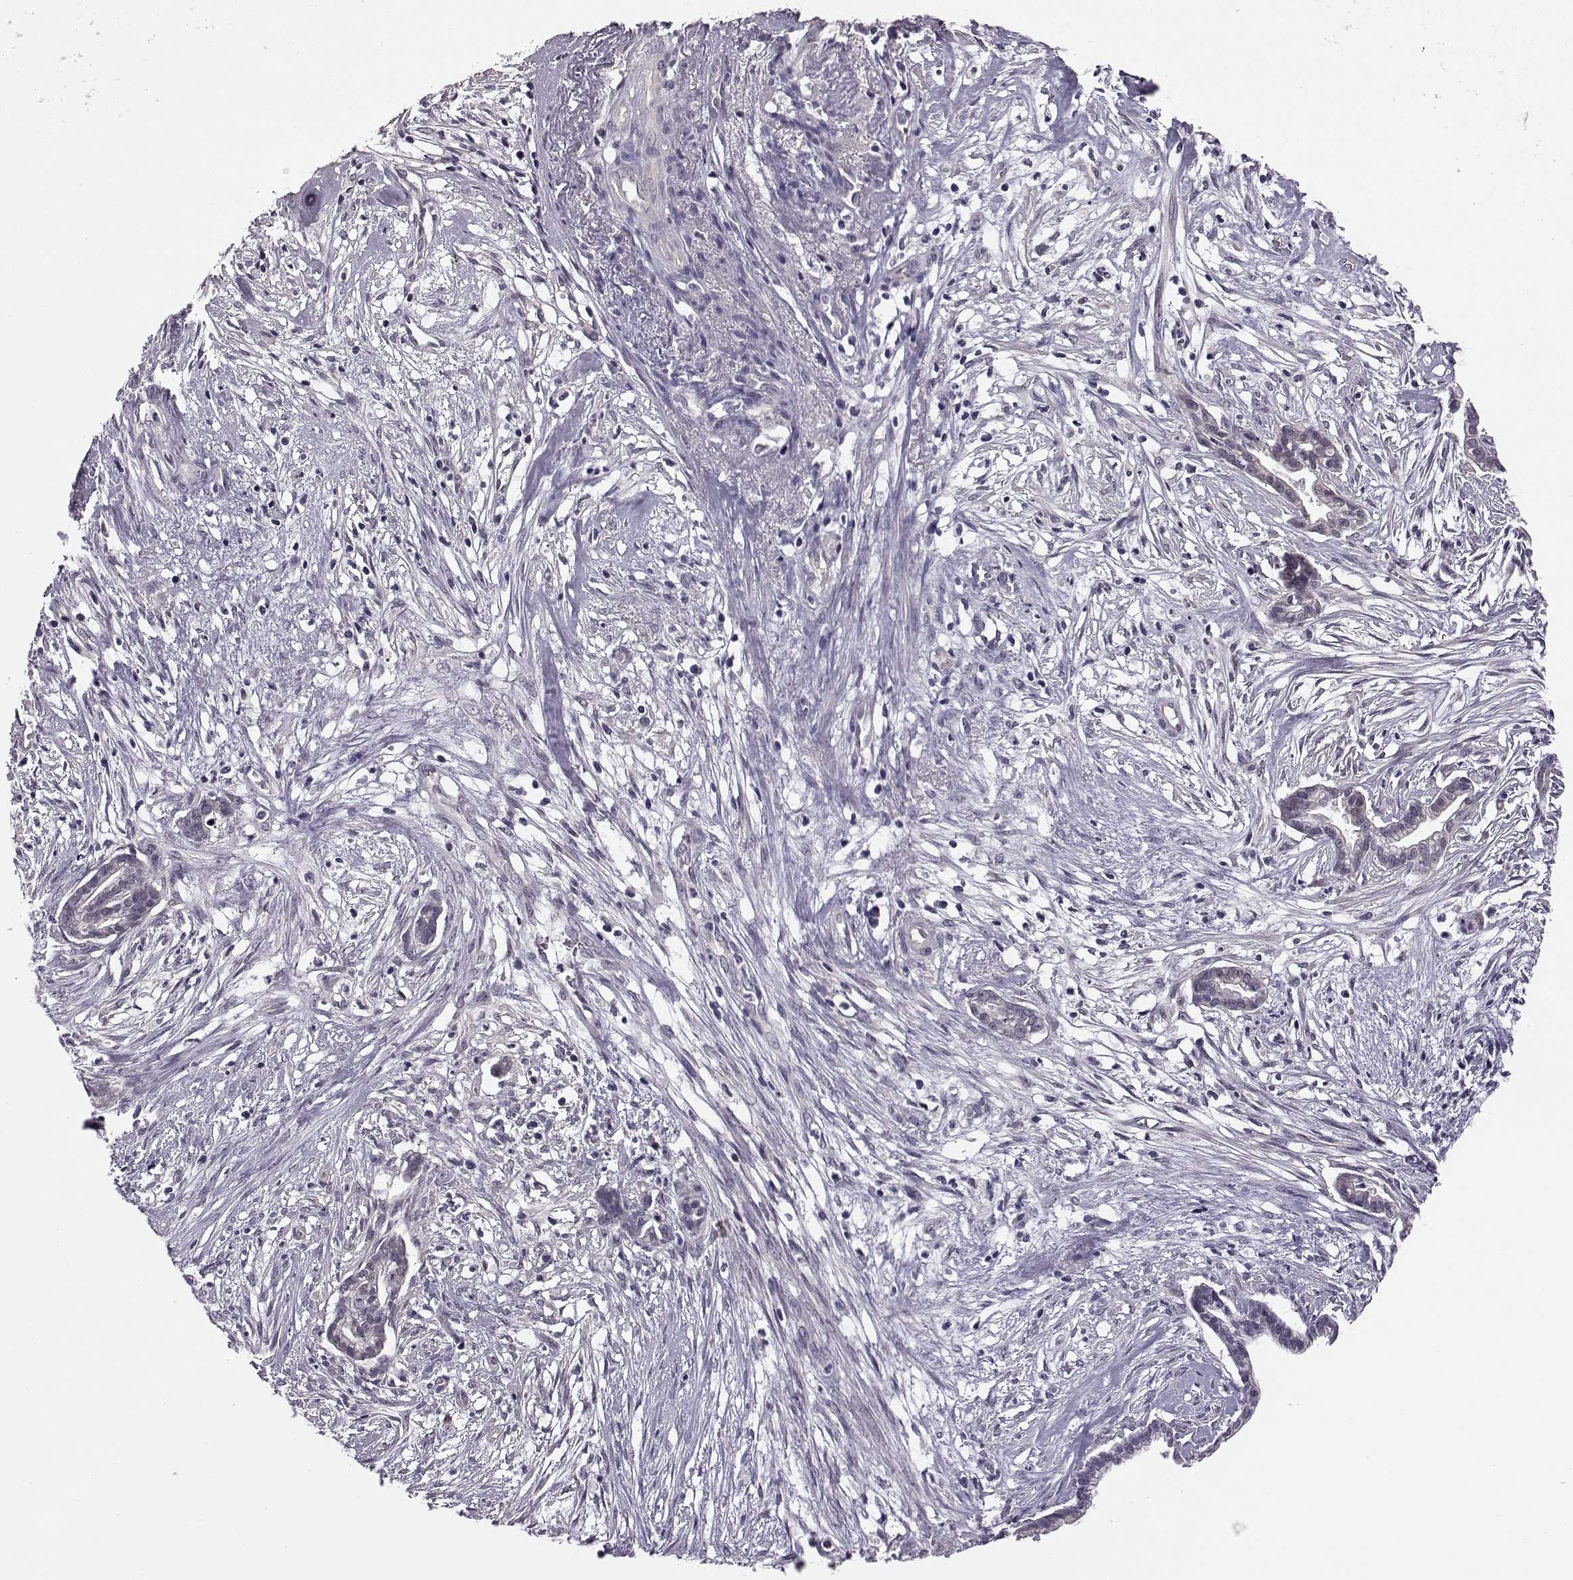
{"staining": {"intensity": "negative", "quantity": "none", "location": "none"}, "tissue": "cervical cancer", "cell_type": "Tumor cells", "image_type": "cancer", "snomed": [{"axis": "morphology", "description": "Adenocarcinoma, NOS"}, {"axis": "topography", "description": "Cervix"}], "caption": "Tumor cells show no significant positivity in cervical cancer.", "gene": "C10orf62", "patient": {"sex": "female", "age": 62}}